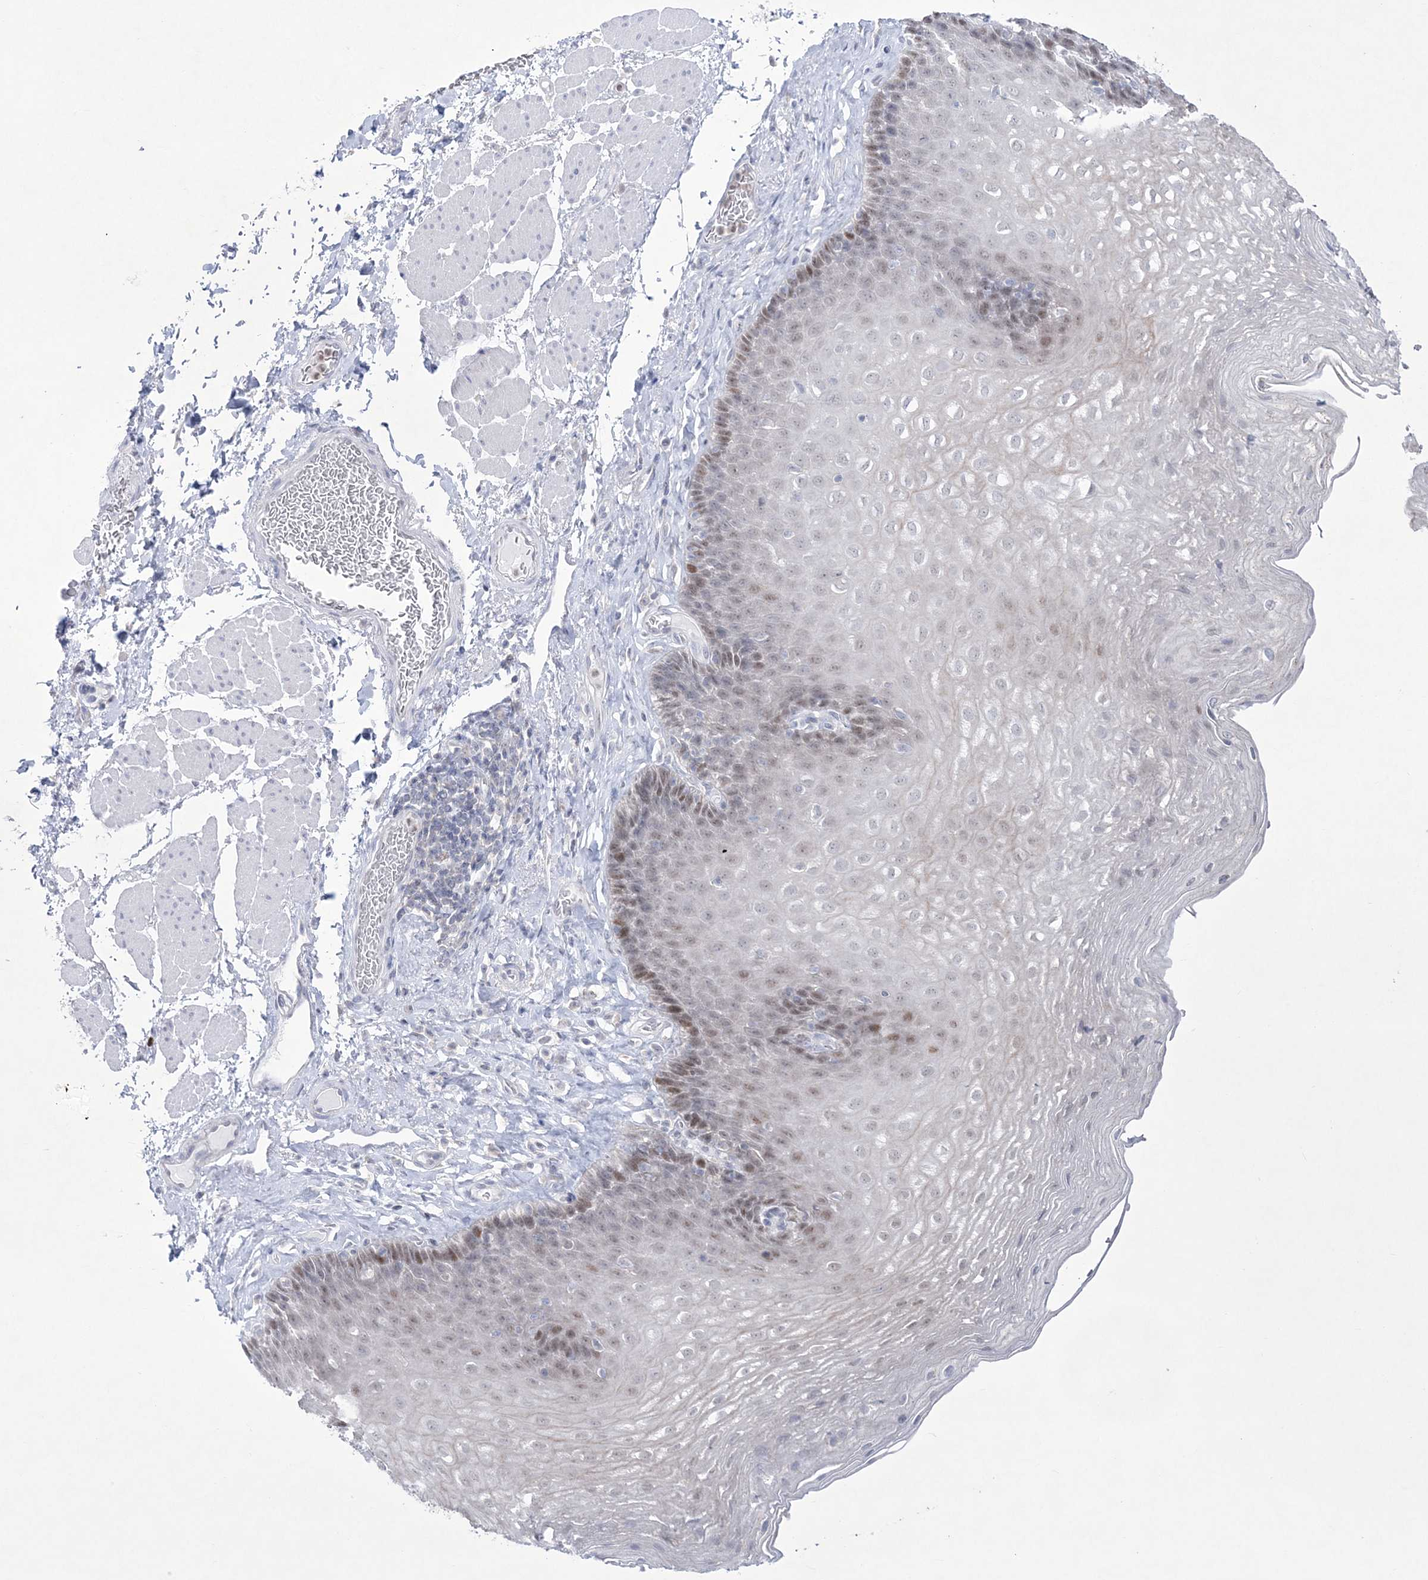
{"staining": {"intensity": "moderate", "quantity": "<25%", "location": "nuclear"}, "tissue": "esophagus", "cell_type": "Squamous epithelial cells", "image_type": "normal", "snomed": [{"axis": "morphology", "description": "Normal tissue, NOS"}, {"axis": "topography", "description": "Esophagus"}], "caption": "DAB immunohistochemical staining of unremarkable esophagus reveals moderate nuclear protein expression in approximately <25% of squamous epithelial cells.", "gene": "WDR27", "patient": {"sex": "female", "age": 66}}